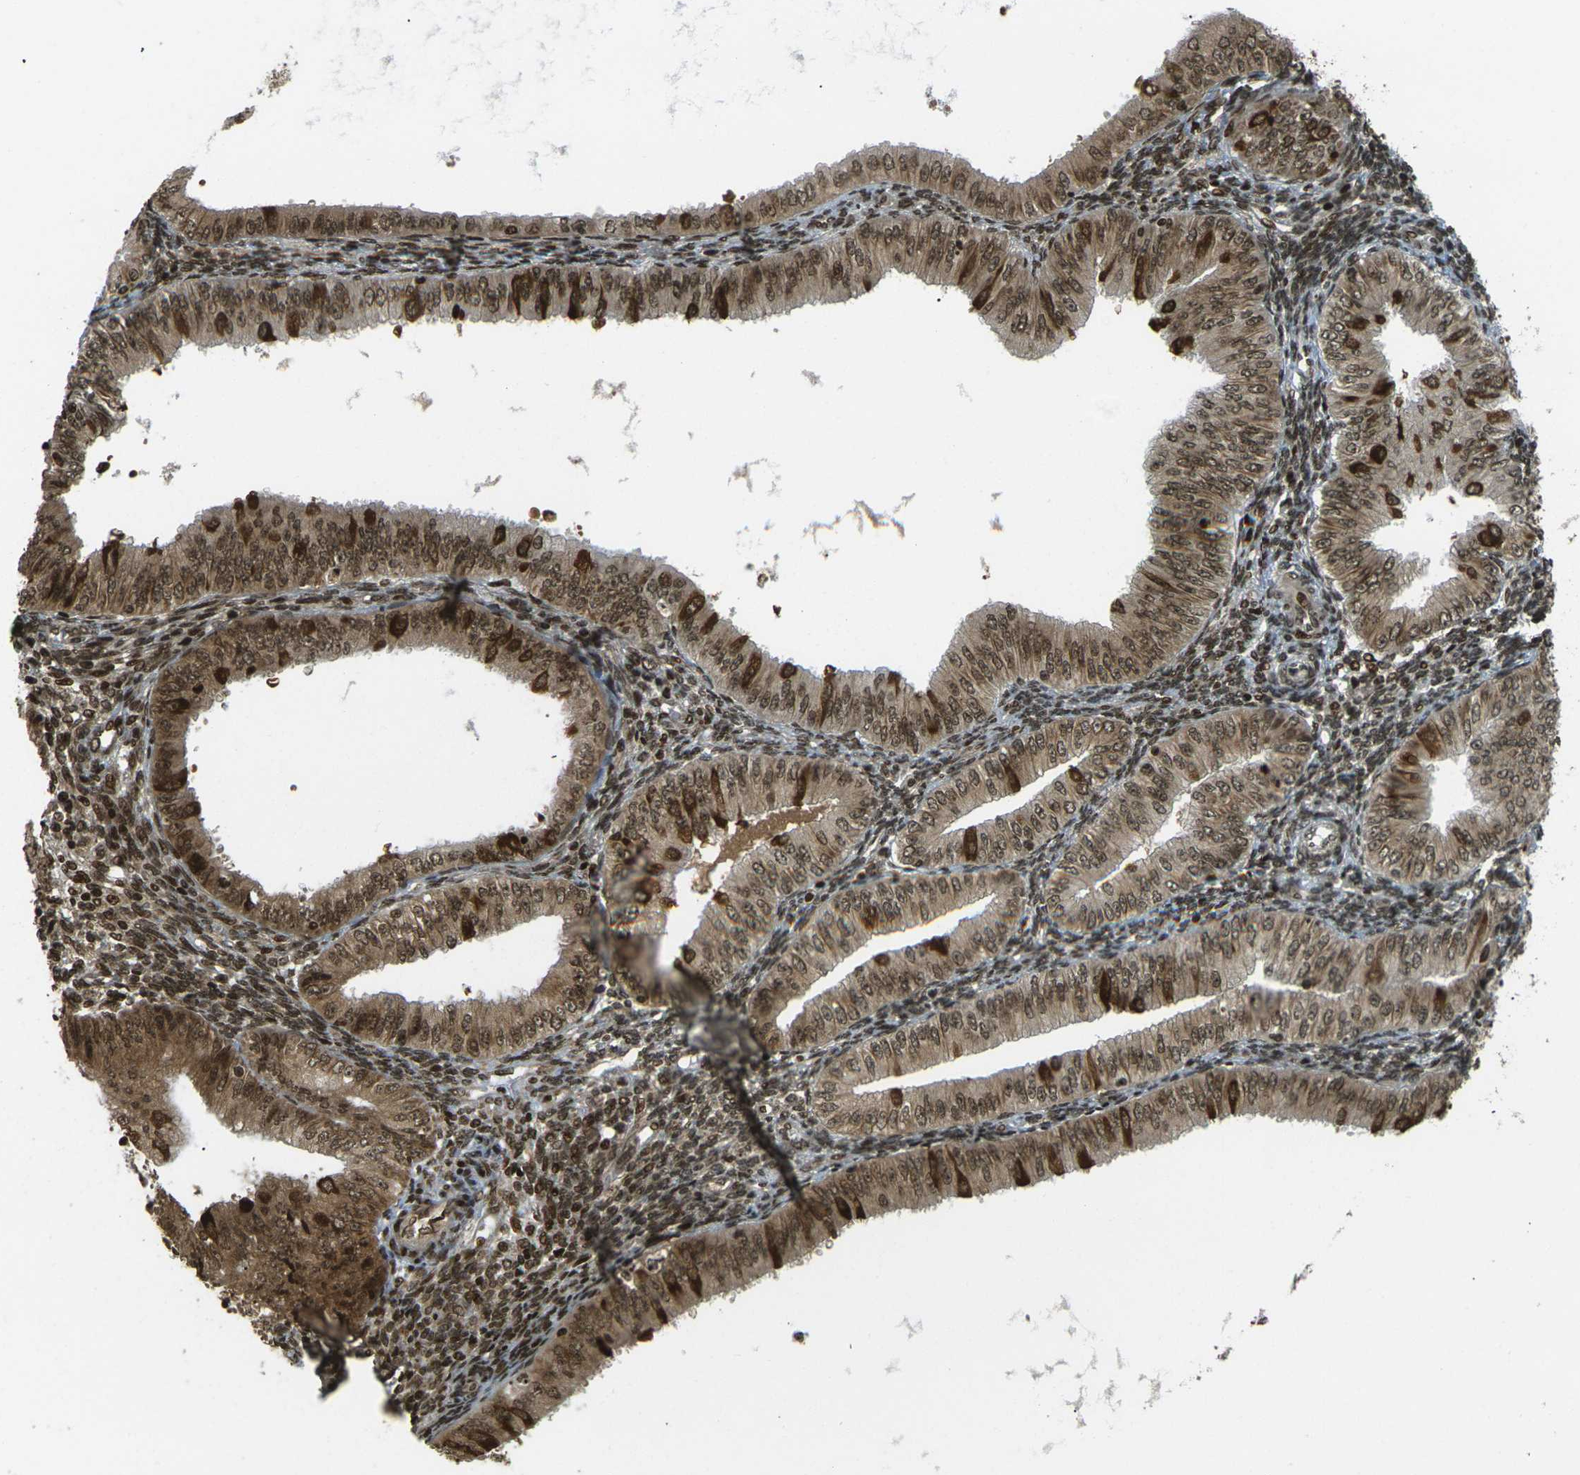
{"staining": {"intensity": "moderate", "quantity": ">75%", "location": "cytoplasmic/membranous,nuclear"}, "tissue": "endometrial cancer", "cell_type": "Tumor cells", "image_type": "cancer", "snomed": [{"axis": "morphology", "description": "Normal tissue, NOS"}, {"axis": "morphology", "description": "Adenocarcinoma, NOS"}, {"axis": "topography", "description": "Endometrium"}], "caption": "Endometrial adenocarcinoma tissue shows moderate cytoplasmic/membranous and nuclear positivity in about >75% of tumor cells (brown staining indicates protein expression, while blue staining denotes nuclei).", "gene": "RUVBL2", "patient": {"sex": "female", "age": 53}}